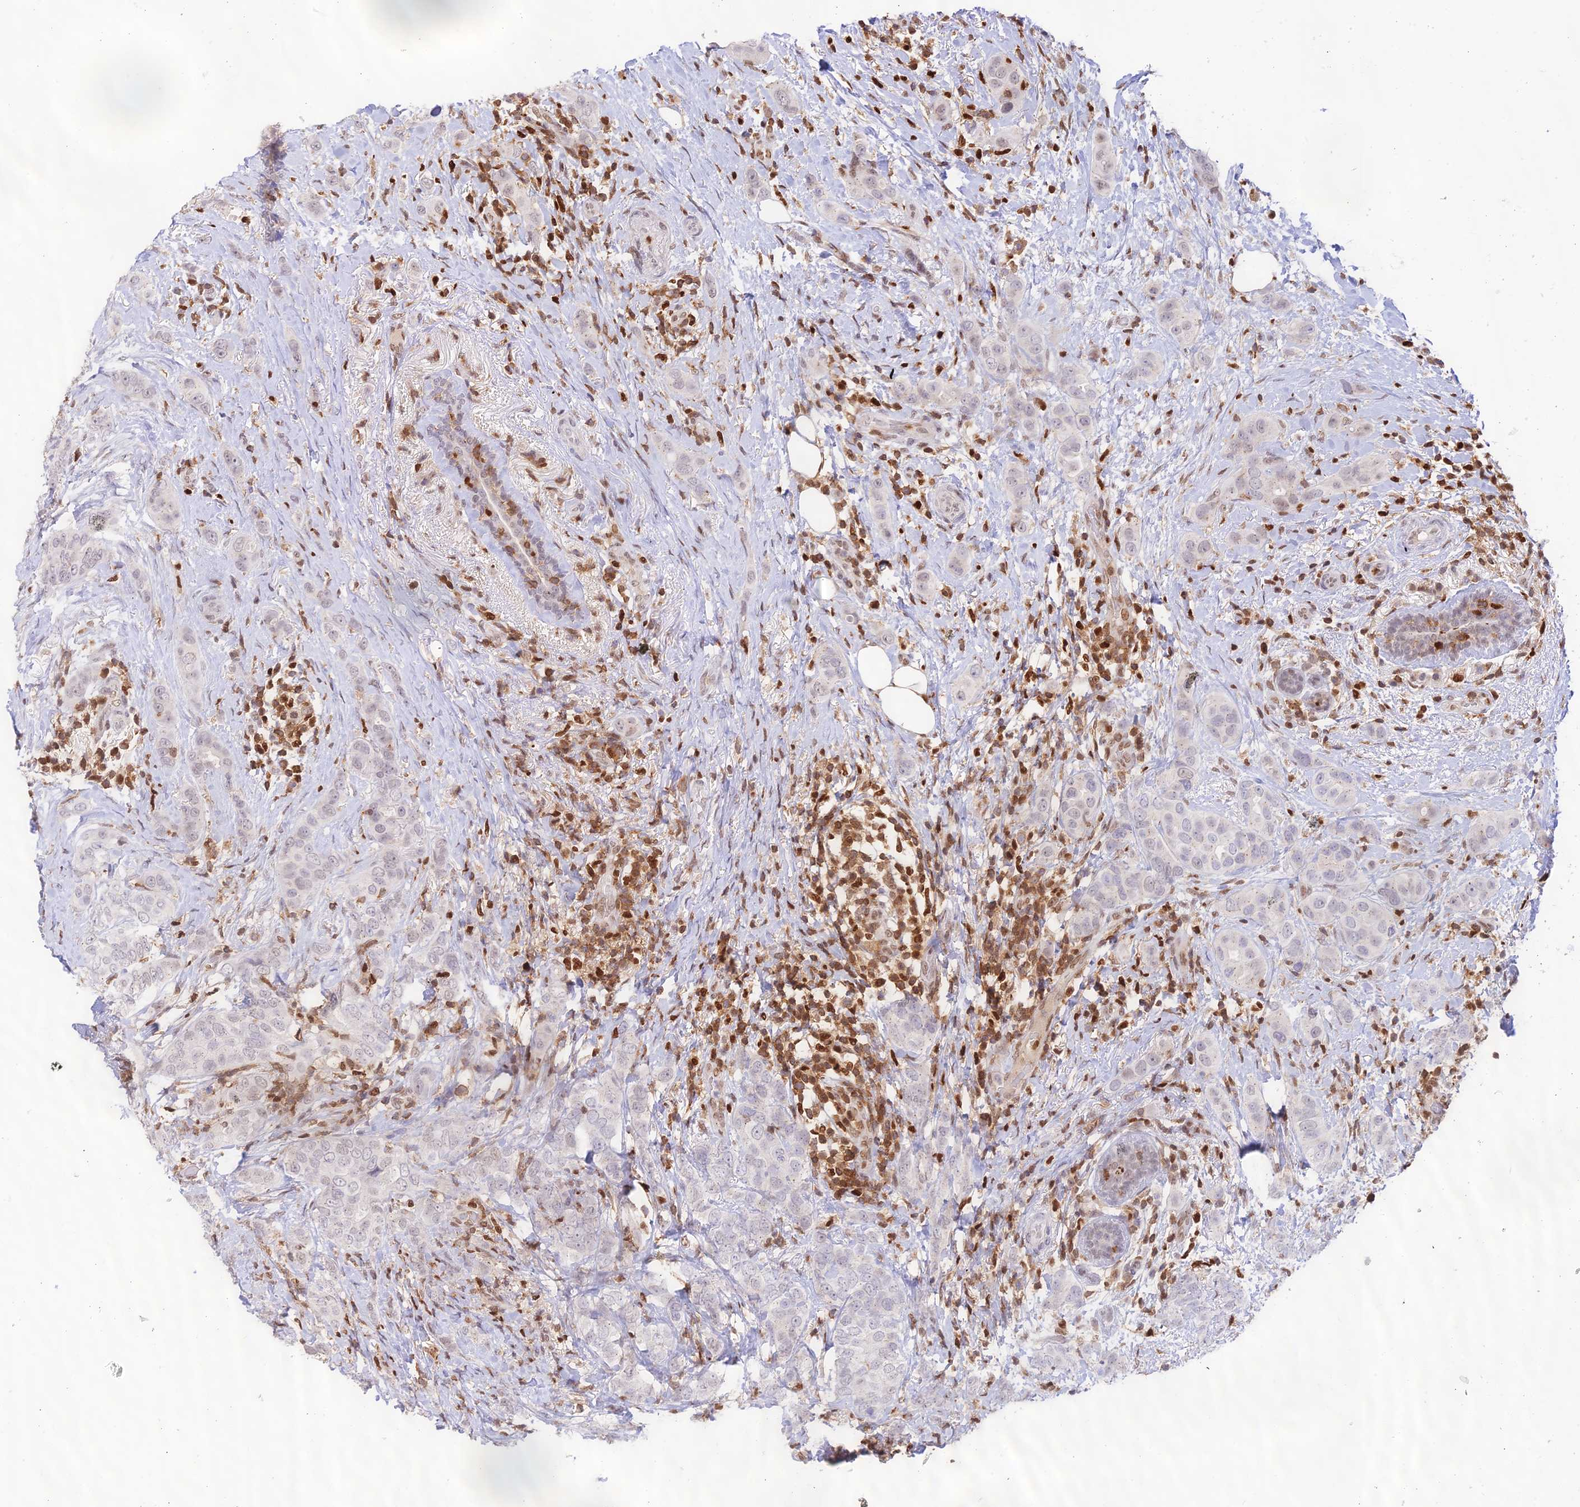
{"staining": {"intensity": "negative", "quantity": "none", "location": "none"}, "tissue": "breast cancer", "cell_type": "Tumor cells", "image_type": "cancer", "snomed": [{"axis": "morphology", "description": "Lobular carcinoma"}, {"axis": "topography", "description": "Breast"}], "caption": "A high-resolution photomicrograph shows IHC staining of breast cancer, which reveals no significant staining in tumor cells. (Immunohistochemistry, brightfield microscopy, high magnification).", "gene": "DENND1C", "patient": {"sex": "female", "age": 51}}